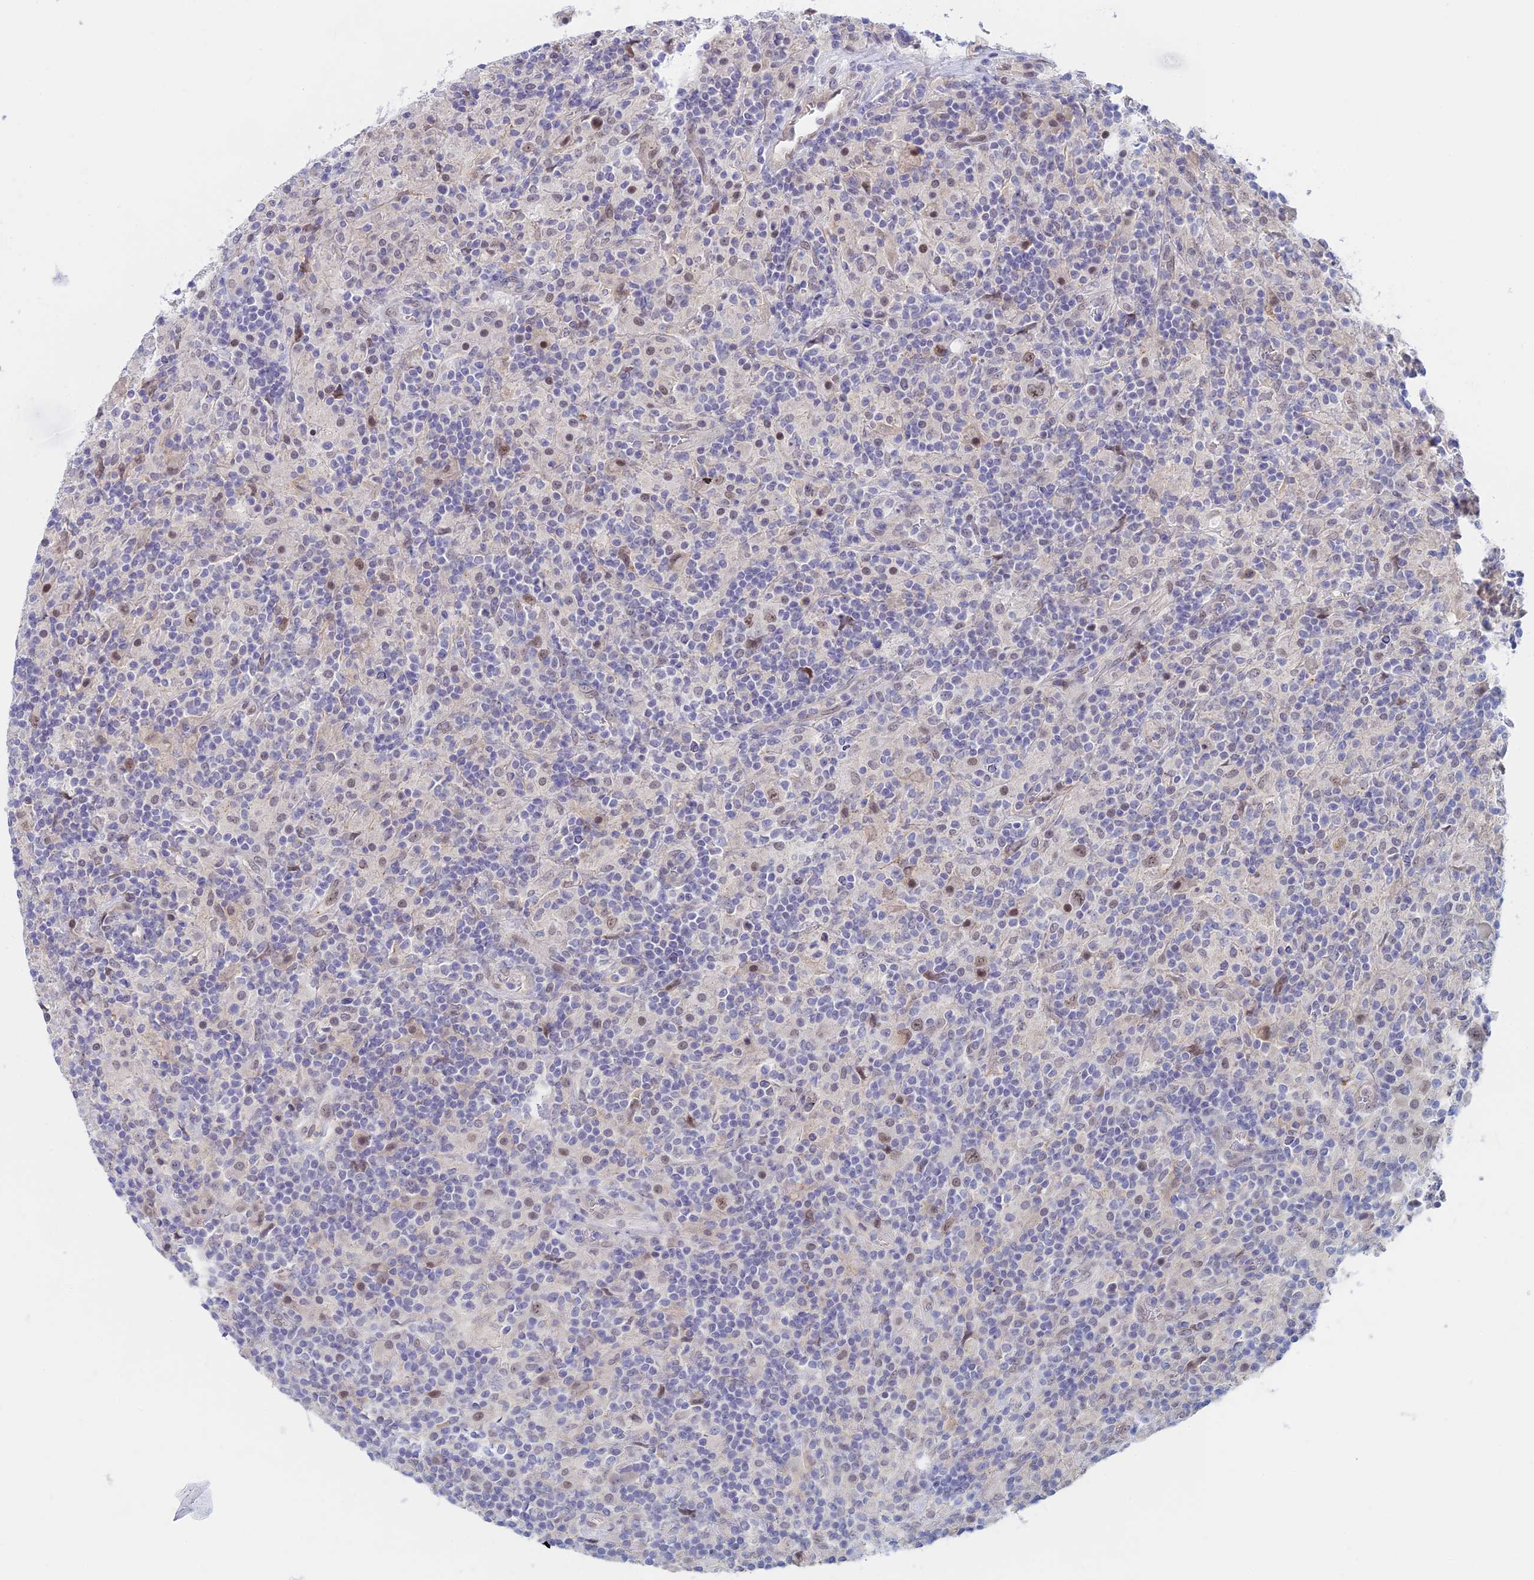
{"staining": {"intensity": "weak", "quantity": "25%-75%", "location": "nuclear"}, "tissue": "lymphoma", "cell_type": "Tumor cells", "image_type": "cancer", "snomed": [{"axis": "morphology", "description": "Hodgkin's disease, NOS"}, {"axis": "topography", "description": "Lymph node"}], "caption": "IHC (DAB (3,3'-diaminobenzidine)) staining of human lymphoma demonstrates weak nuclear protein positivity in about 25%-75% of tumor cells.", "gene": "ZUP1", "patient": {"sex": "male", "age": 70}}